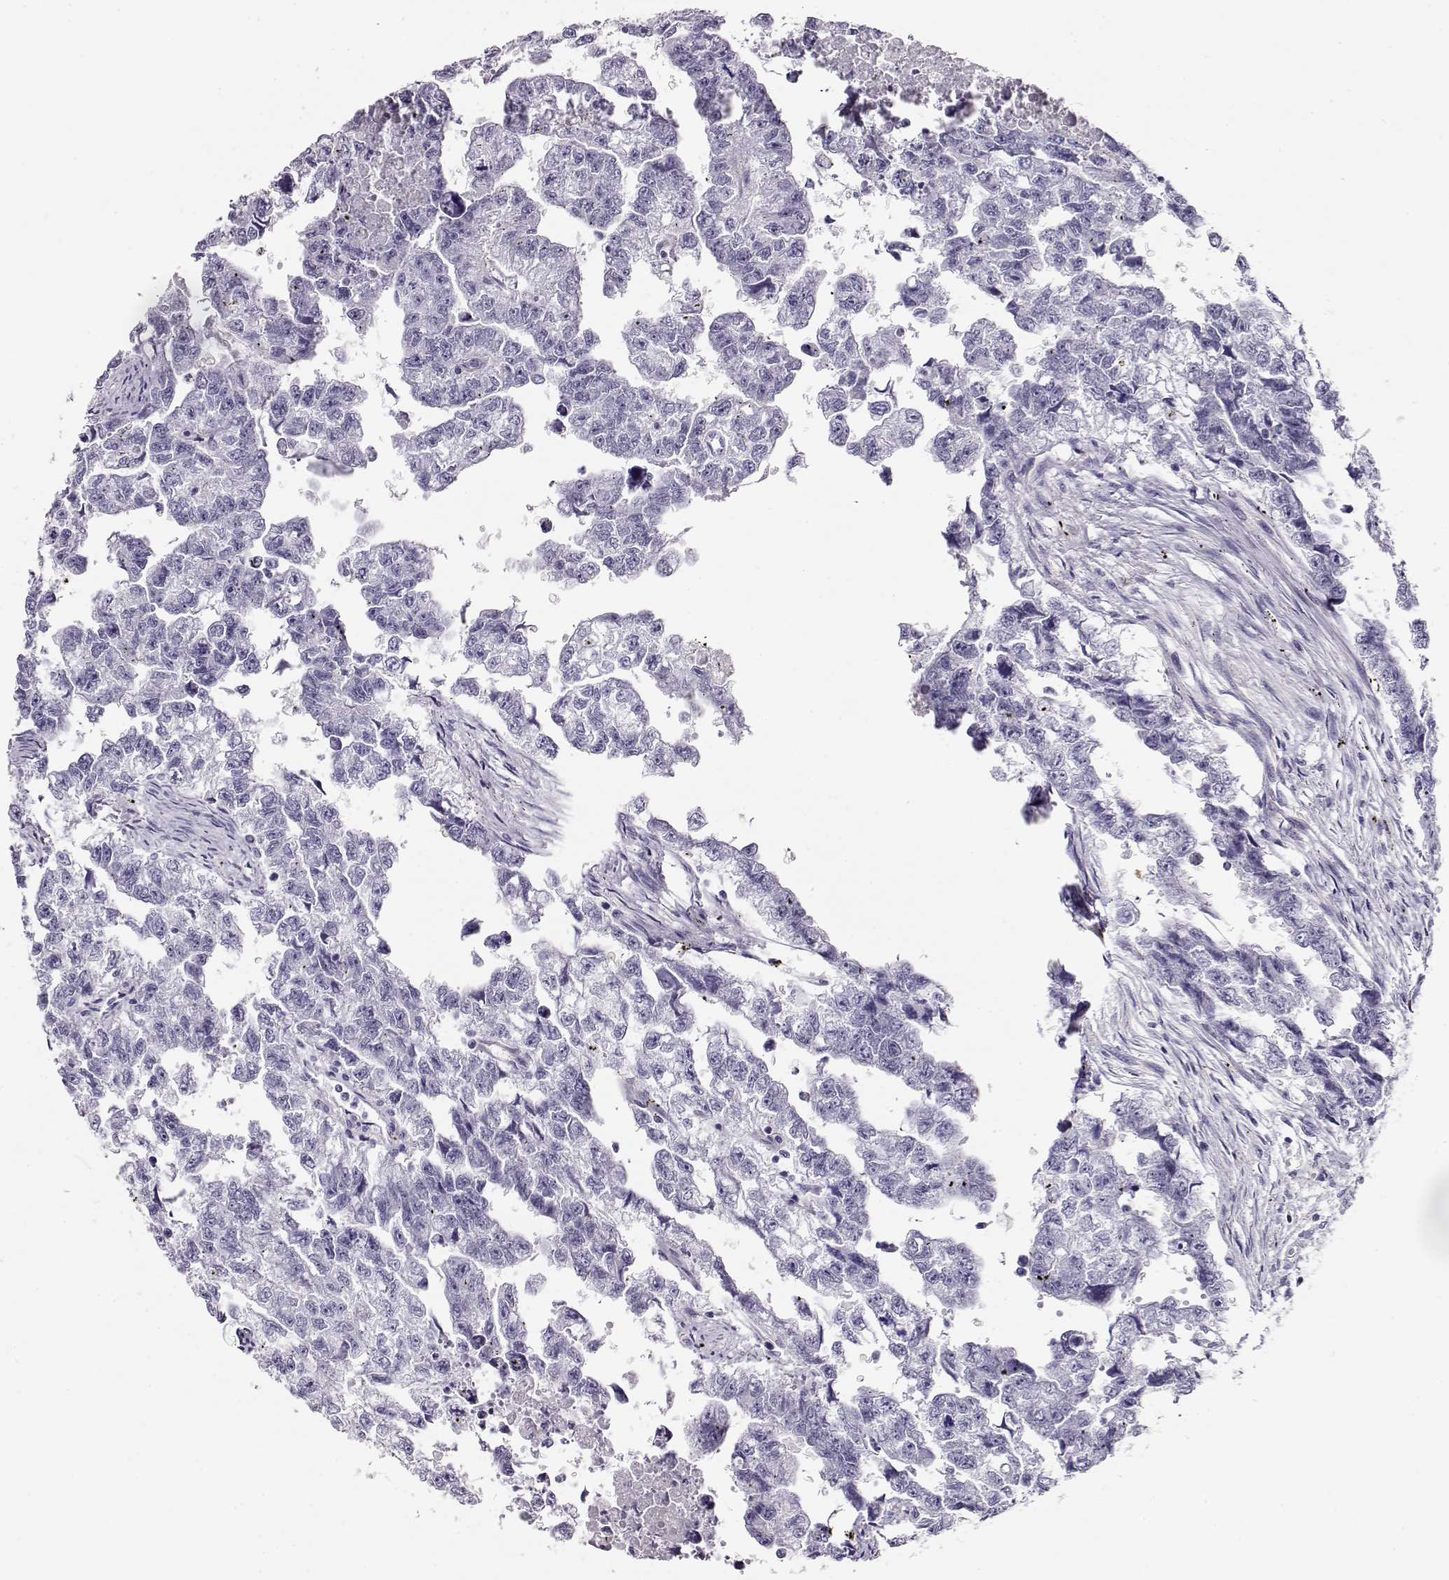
{"staining": {"intensity": "negative", "quantity": "none", "location": "none"}, "tissue": "testis cancer", "cell_type": "Tumor cells", "image_type": "cancer", "snomed": [{"axis": "morphology", "description": "Carcinoma, Embryonal, NOS"}, {"axis": "morphology", "description": "Teratoma, malignant, NOS"}, {"axis": "topography", "description": "Testis"}], "caption": "Testis cancer was stained to show a protein in brown. There is no significant positivity in tumor cells.", "gene": "RBM44", "patient": {"sex": "male", "age": 44}}